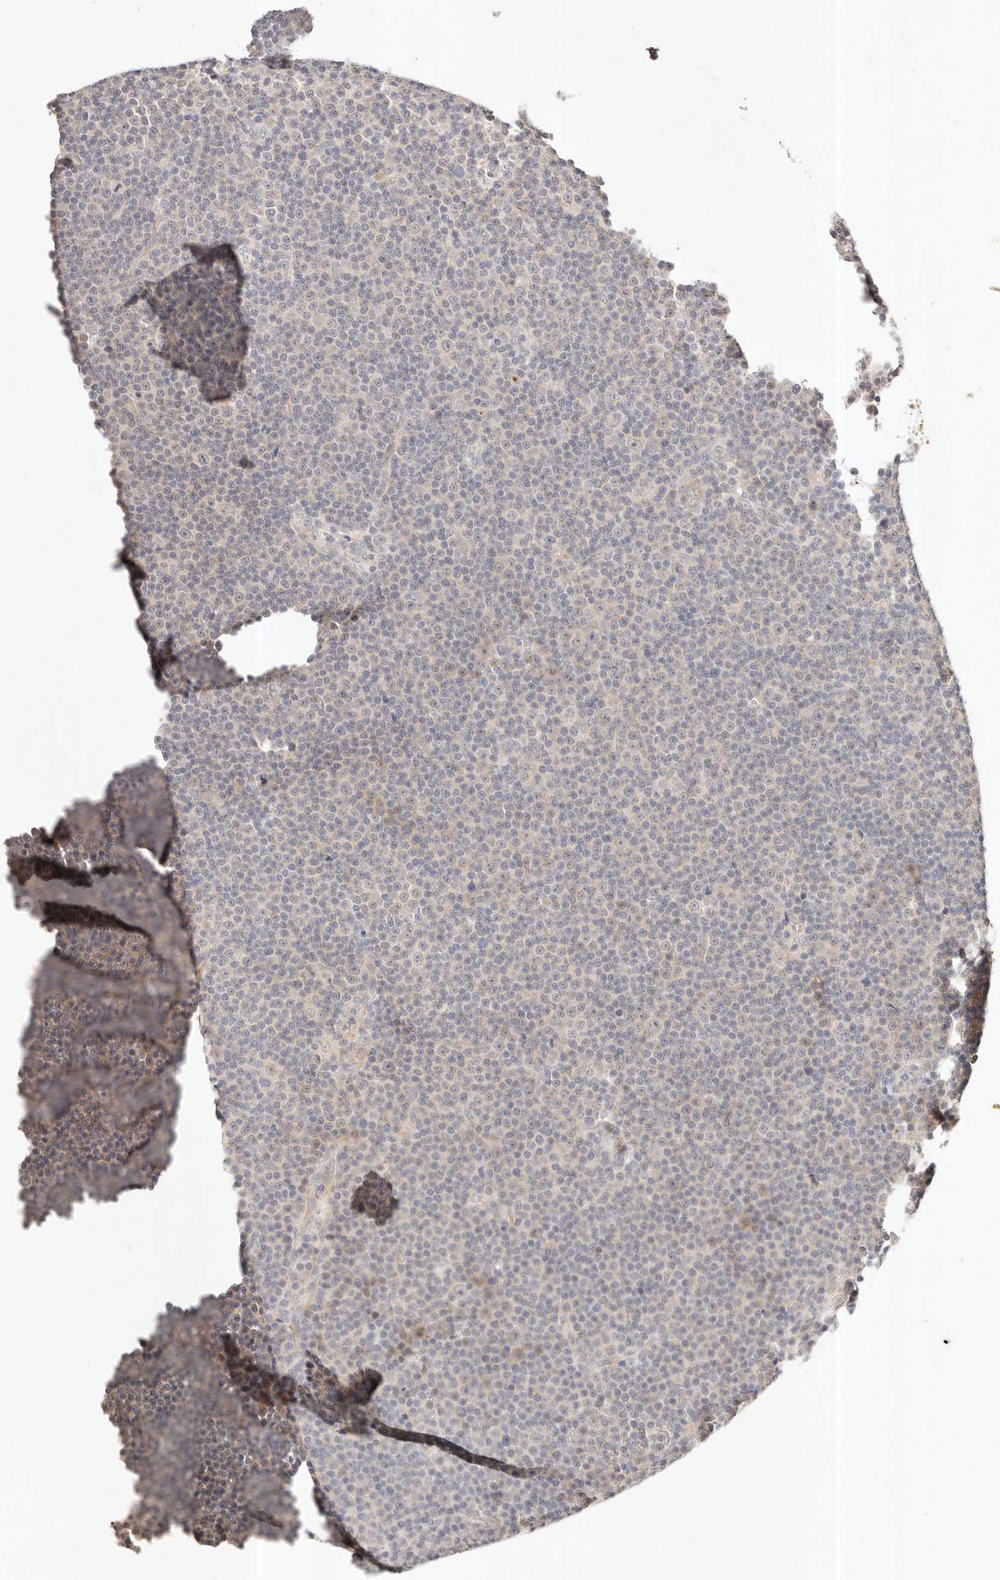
{"staining": {"intensity": "negative", "quantity": "none", "location": "none"}, "tissue": "lymphoma", "cell_type": "Tumor cells", "image_type": "cancer", "snomed": [{"axis": "morphology", "description": "Malignant lymphoma, non-Hodgkin's type, Low grade"}, {"axis": "topography", "description": "Lymph node"}], "caption": "Immunohistochemistry histopathology image of human lymphoma stained for a protein (brown), which demonstrates no staining in tumor cells.", "gene": "CXADR", "patient": {"sex": "female", "age": 67}}